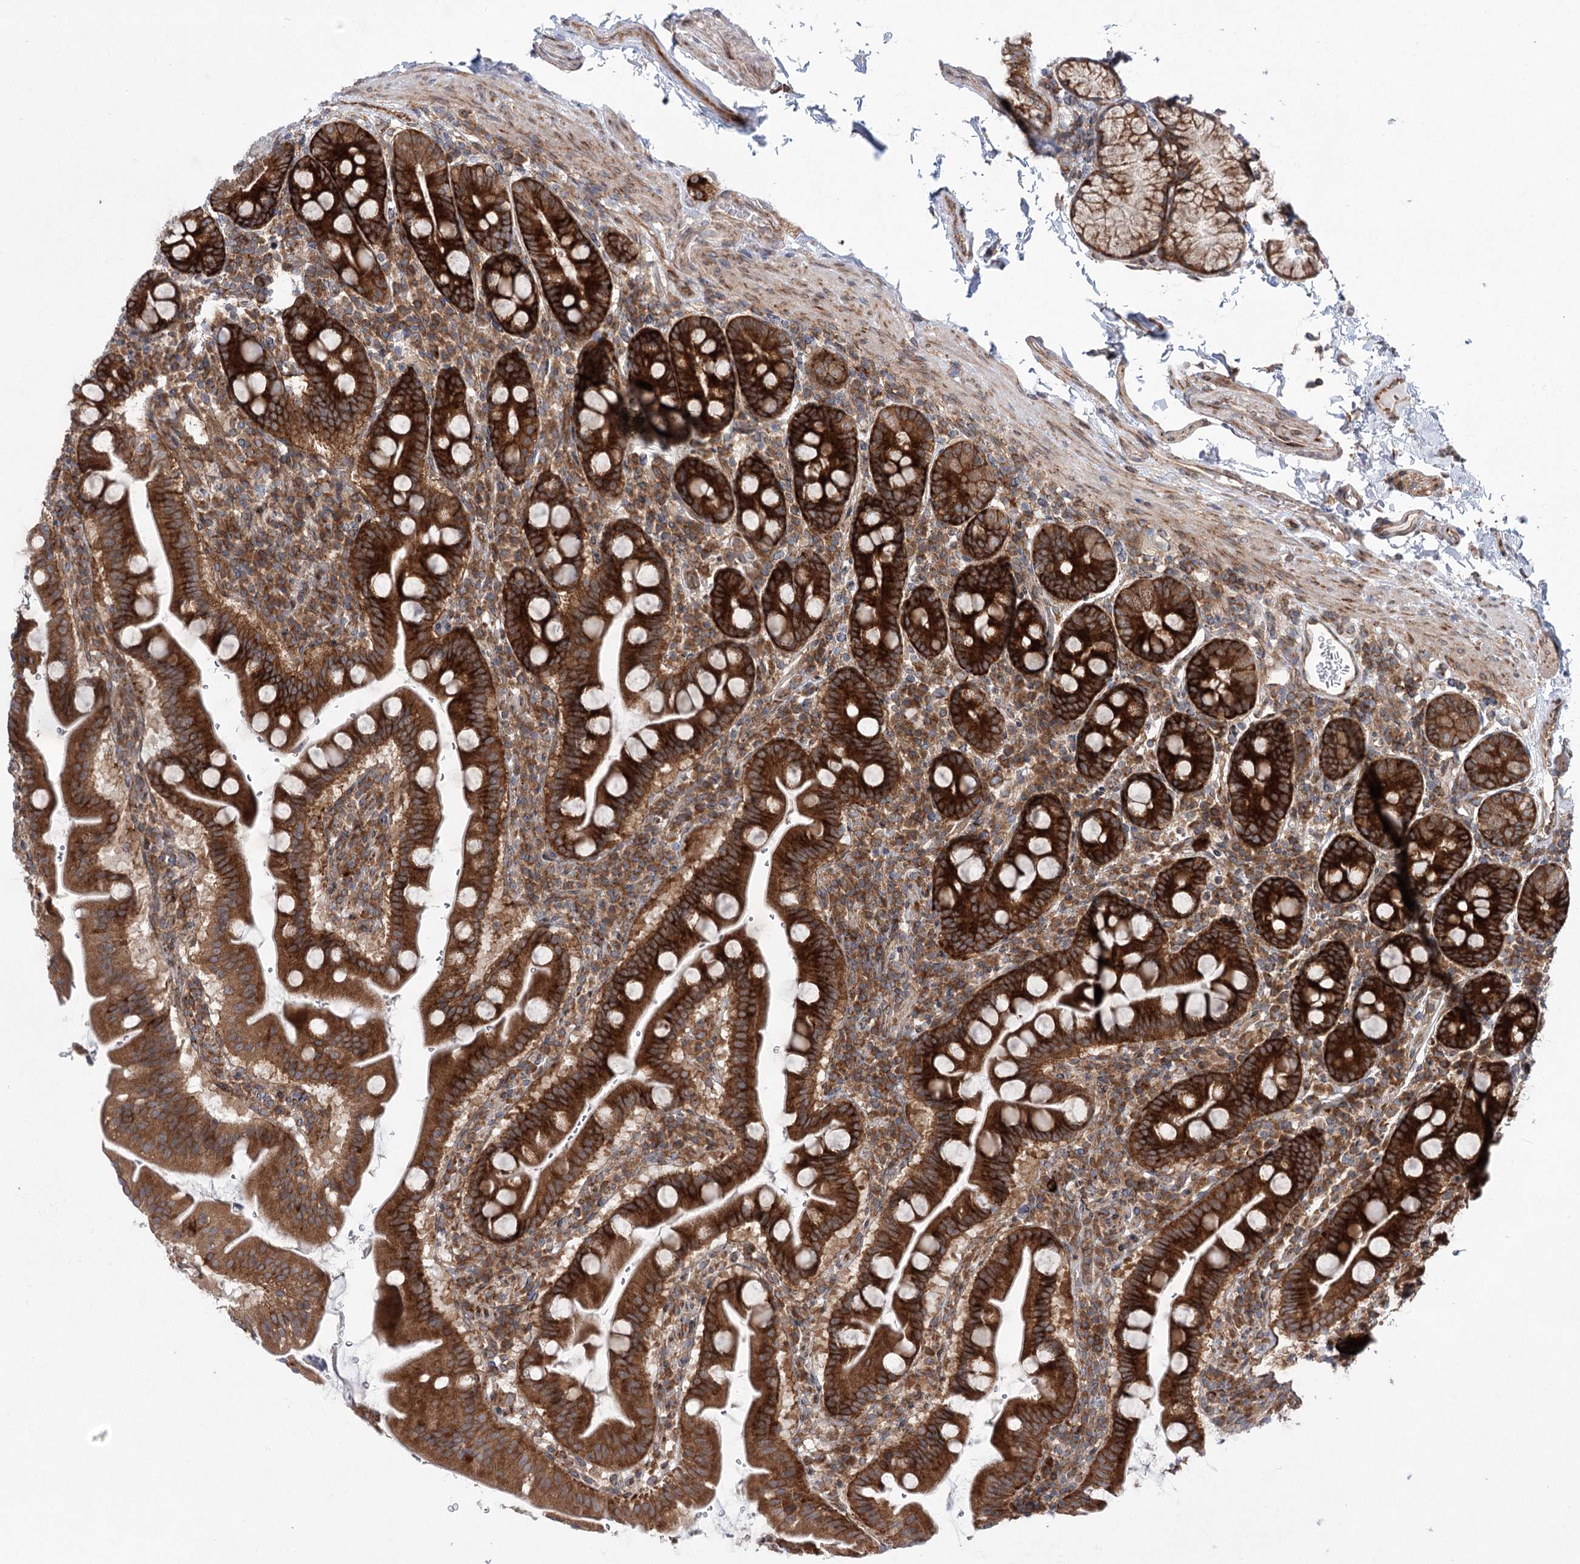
{"staining": {"intensity": "strong", "quantity": ">75%", "location": "cytoplasmic/membranous"}, "tissue": "duodenum", "cell_type": "Glandular cells", "image_type": "normal", "snomed": [{"axis": "morphology", "description": "Normal tissue, NOS"}, {"axis": "morphology", "description": "Adenocarcinoma, NOS"}, {"axis": "topography", "description": "Pancreas"}, {"axis": "topography", "description": "Duodenum"}], "caption": "Immunohistochemistry (IHC) image of unremarkable duodenum: human duodenum stained using immunohistochemistry reveals high levels of strong protein expression localized specifically in the cytoplasmic/membranous of glandular cells, appearing as a cytoplasmic/membranous brown color.", "gene": "VWA2", "patient": {"sex": "male", "age": 50}}